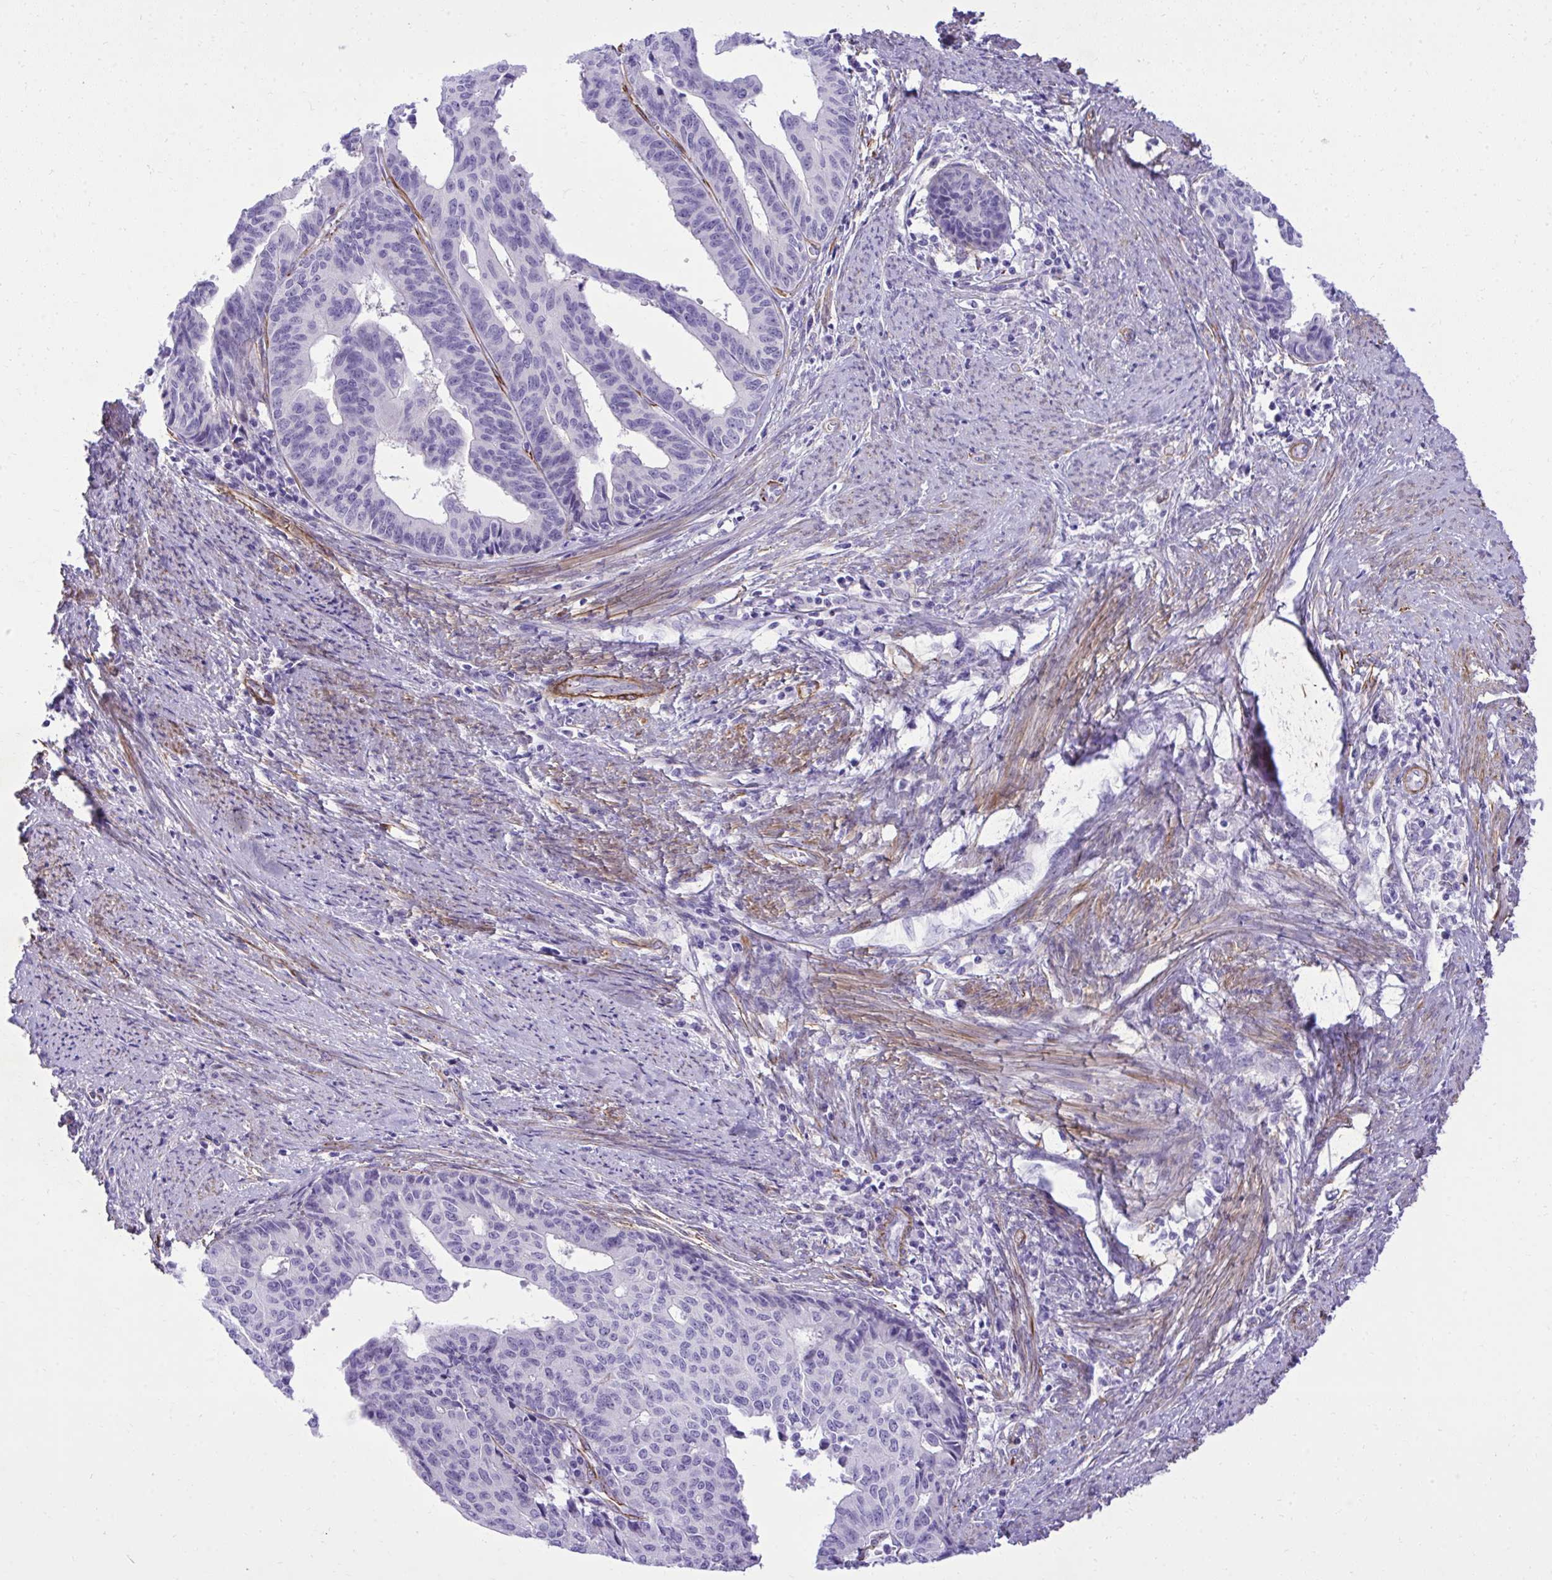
{"staining": {"intensity": "negative", "quantity": "none", "location": "none"}, "tissue": "endometrial cancer", "cell_type": "Tumor cells", "image_type": "cancer", "snomed": [{"axis": "morphology", "description": "Adenocarcinoma, NOS"}, {"axis": "topography", "description": "Endometrium"}], "caption": "This is a photomicrograph of immunohistochemistry staining of endometrial cancer, which shows no positivity in tumor cells.", "gene": "PITPNM3", "patient": {"sex": "female", "age": 65}}